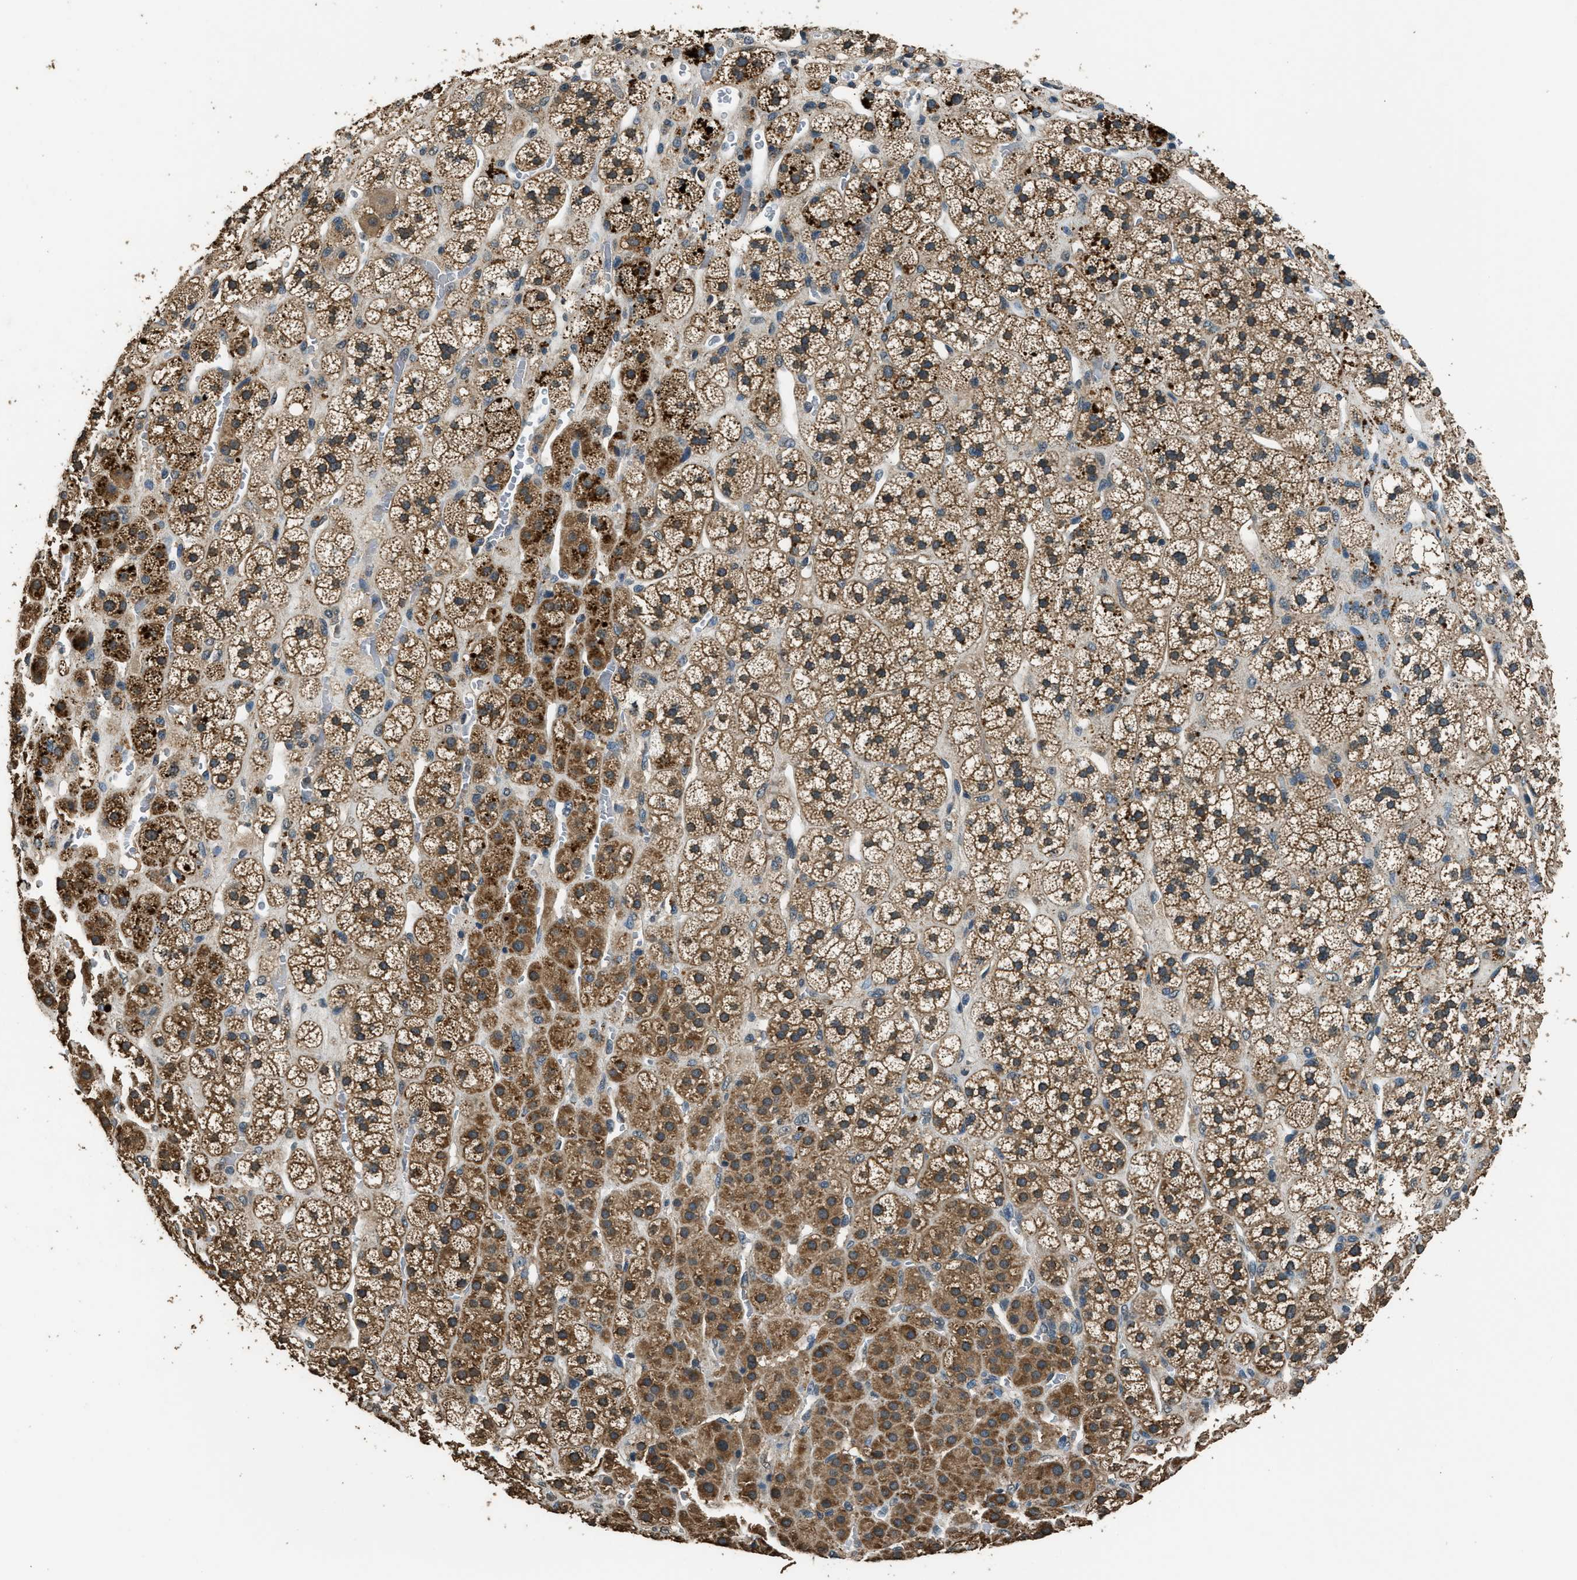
{"staining": {"intensity": "moderate", "quantity": ">75%", "location": "cytoplasmic/membranous"}, "tissue": "adrenal gland", "cell_type": "Glandular cells", "image_type": "normal", "snomed": [{"axis": "morphology", "description": "Normal tissue, NOS"}, {"axis": "topography", "description": "Adrenal gland"}], "caption": "This micrograph displays normal adrenal gland stained with immunohistochemistry (IHC) to label a protein in brown. The cytoplasmic/membranous of glandular cells show moderate positivity for the protein. Nuclei are counter-stained blue.", "gene": "SALL3", "patient": {"sex": "male", "age": 56}}